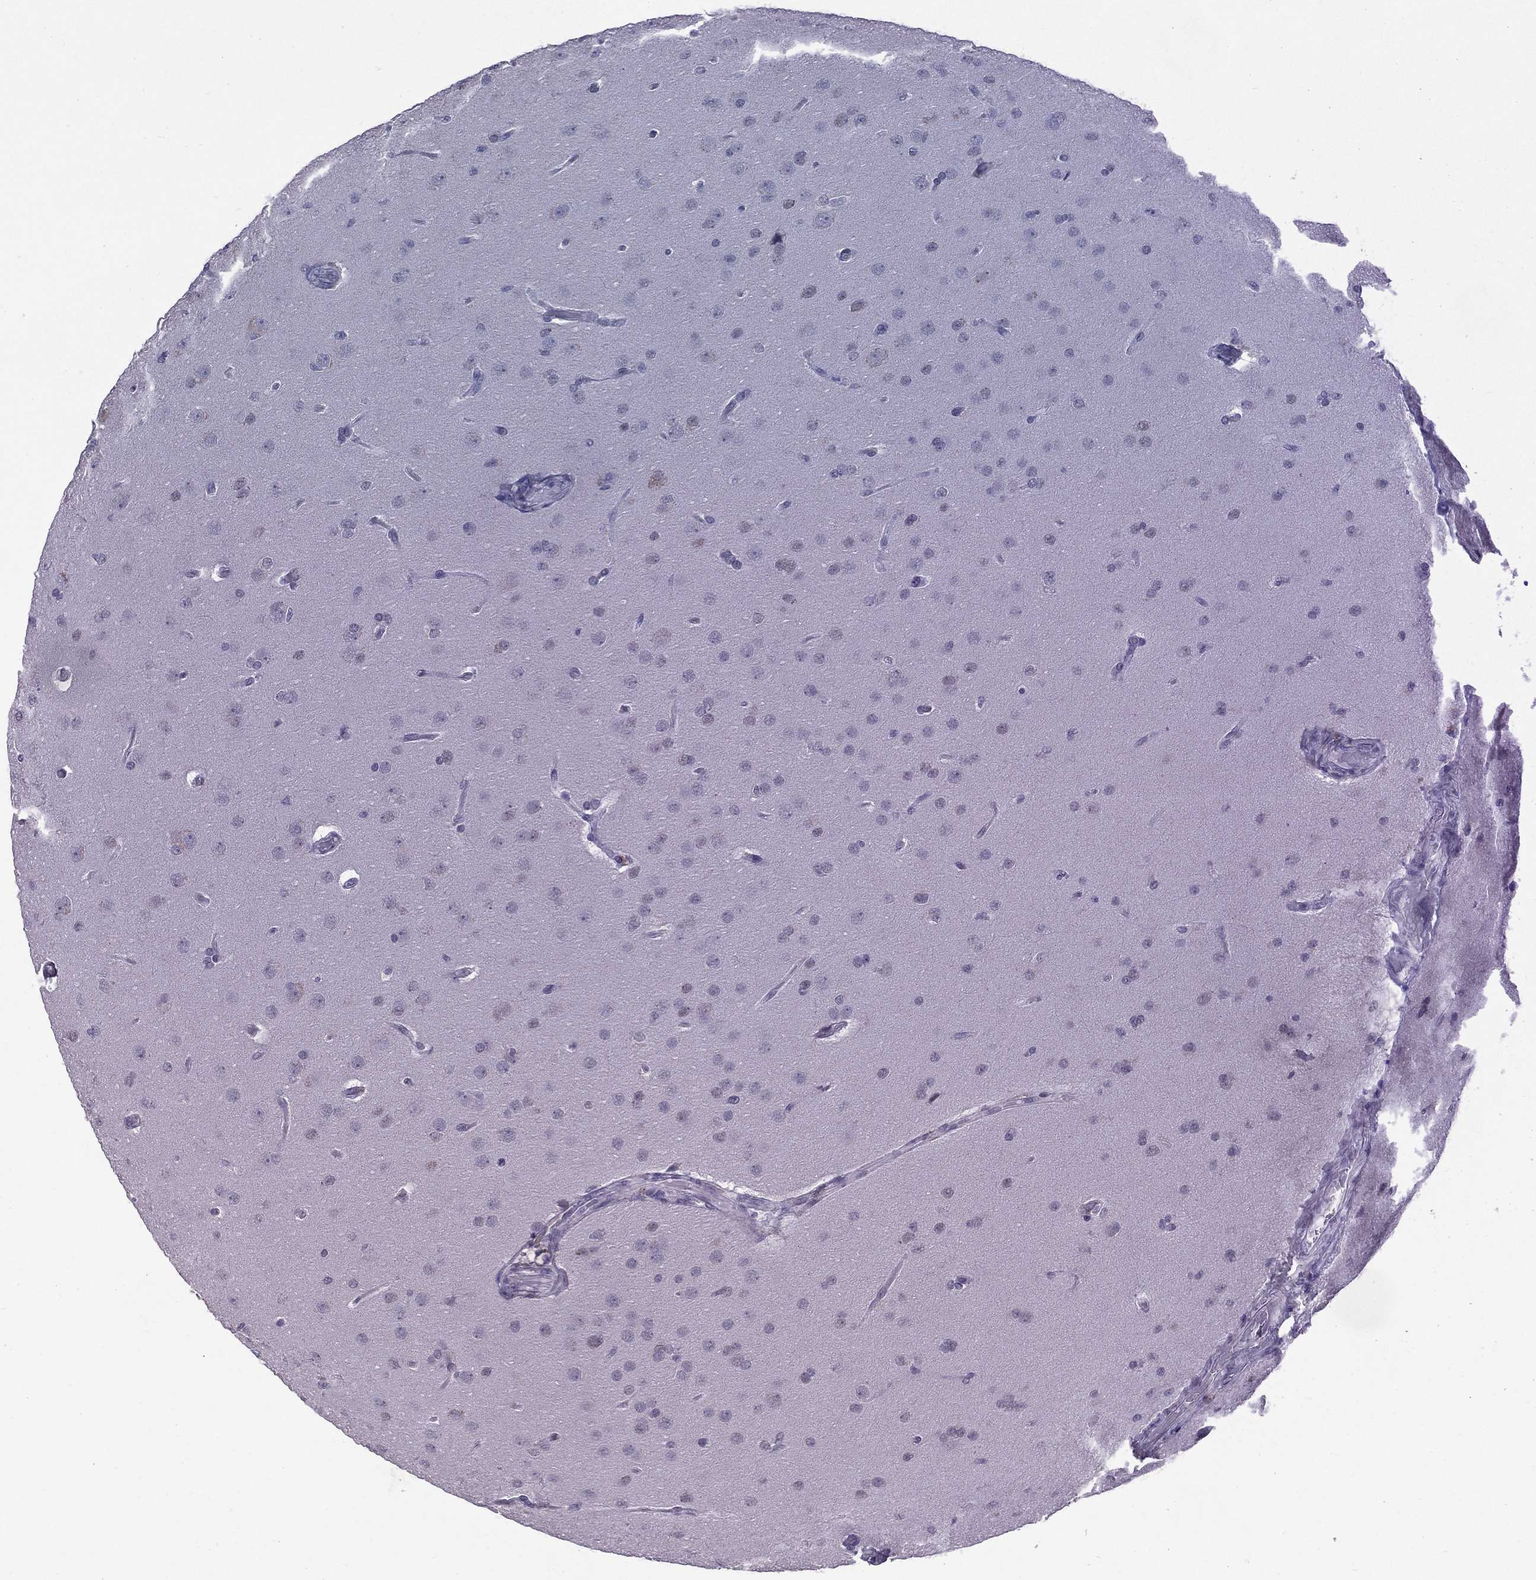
{"staining": {"intensity": "negative", "quantity": "none", "location": "none"}, "tissue": "glioma", "cell_type": "Tumor cells", "image_type": "cancer", "snomed": [{"axis": "morphology", "description": "Glioma, malignant, Low grade"}, {"axis": "topography", "description": "Brain"}], "caption": "Immunohistochemical staining of glioma displays no significant expression in tumor cells. (Immunohistochemistry (ihc), brightfield microscopy, high magnification).", "gene": "DMKN", "patient": {"sex": "female", "age": 32}}